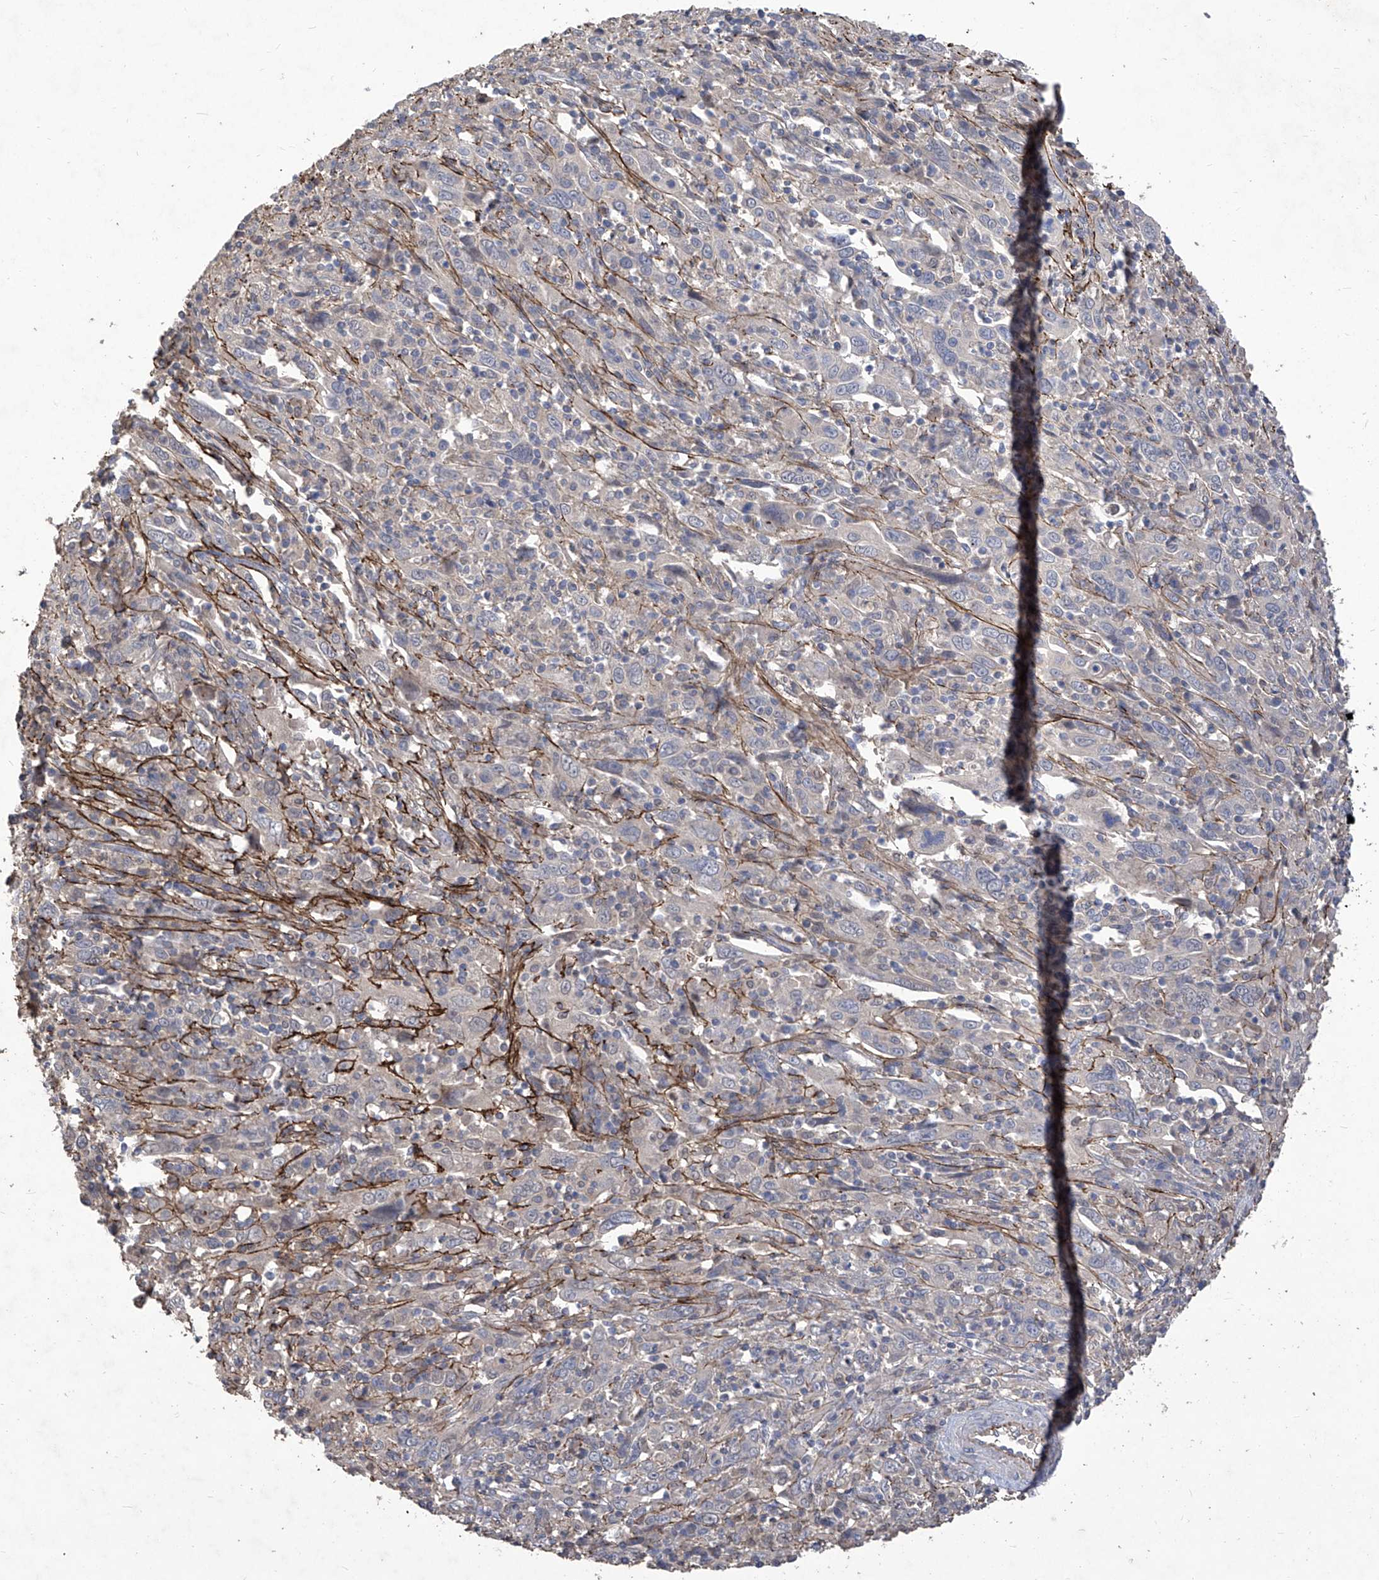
{"staining": {"intensity": "negative", "quantity": "none", "location": "none"}, "tissue": "cervical cancer", "cell_type": "Tumor cells", "image_type": "cancer", "snomed": [{"axis": "morphology", "description": "Squamous cell carcinoma, NOS"}, {"axis": "topography", "description": "Cervix"}], "caption": "Histopathology image shows no protein staining in tumor cells of cervical squamous cell carcinoma tissue.", "gene": "TXNIP", "patient": {"sex": "female", "age": 46}}